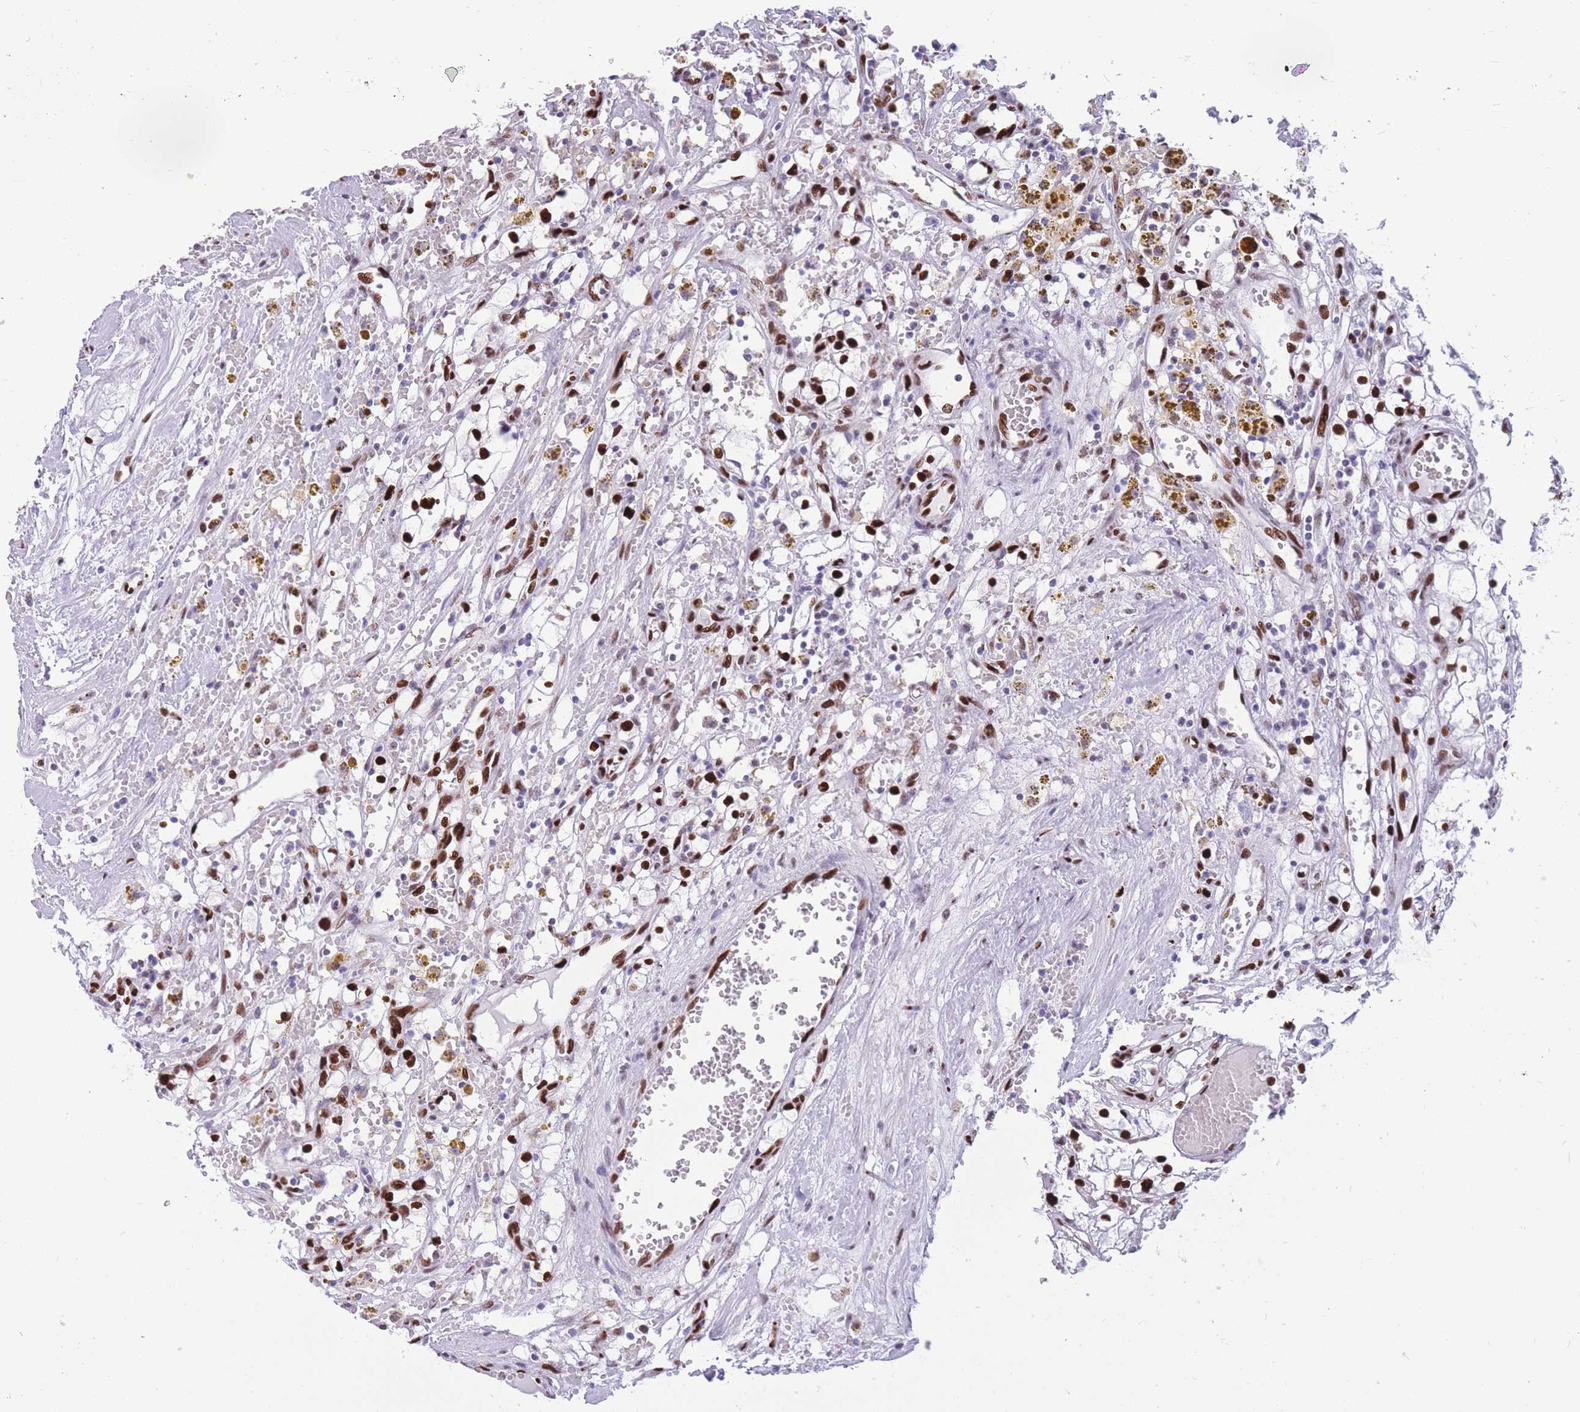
{"staining": {"intensity": "strong", "quantity": ">75%", "location": "nuclear"}, "tissue": "renal cancer", "cell_type": "Tumor cells", "image_type": "cancer", "snomed": [{"axis": "morphology", "description": "Adenocarcinoma, NOS"}, {"axis": "topography", "description": "Kidney"}], "caption": "High-power microscopy captured an immunohistochemistry histopathology image of renal cancer, revealing strong nuclear staining in about >75% of tumor cells. The protein of interest is stained brown, and the nuclei are stained in blue (DAB (3,3'-diaminobenzidine) IHC with brightfield microscopy, high magnification).", "gene": "NASP", "patient": {"sex": "male", "age": 56}}